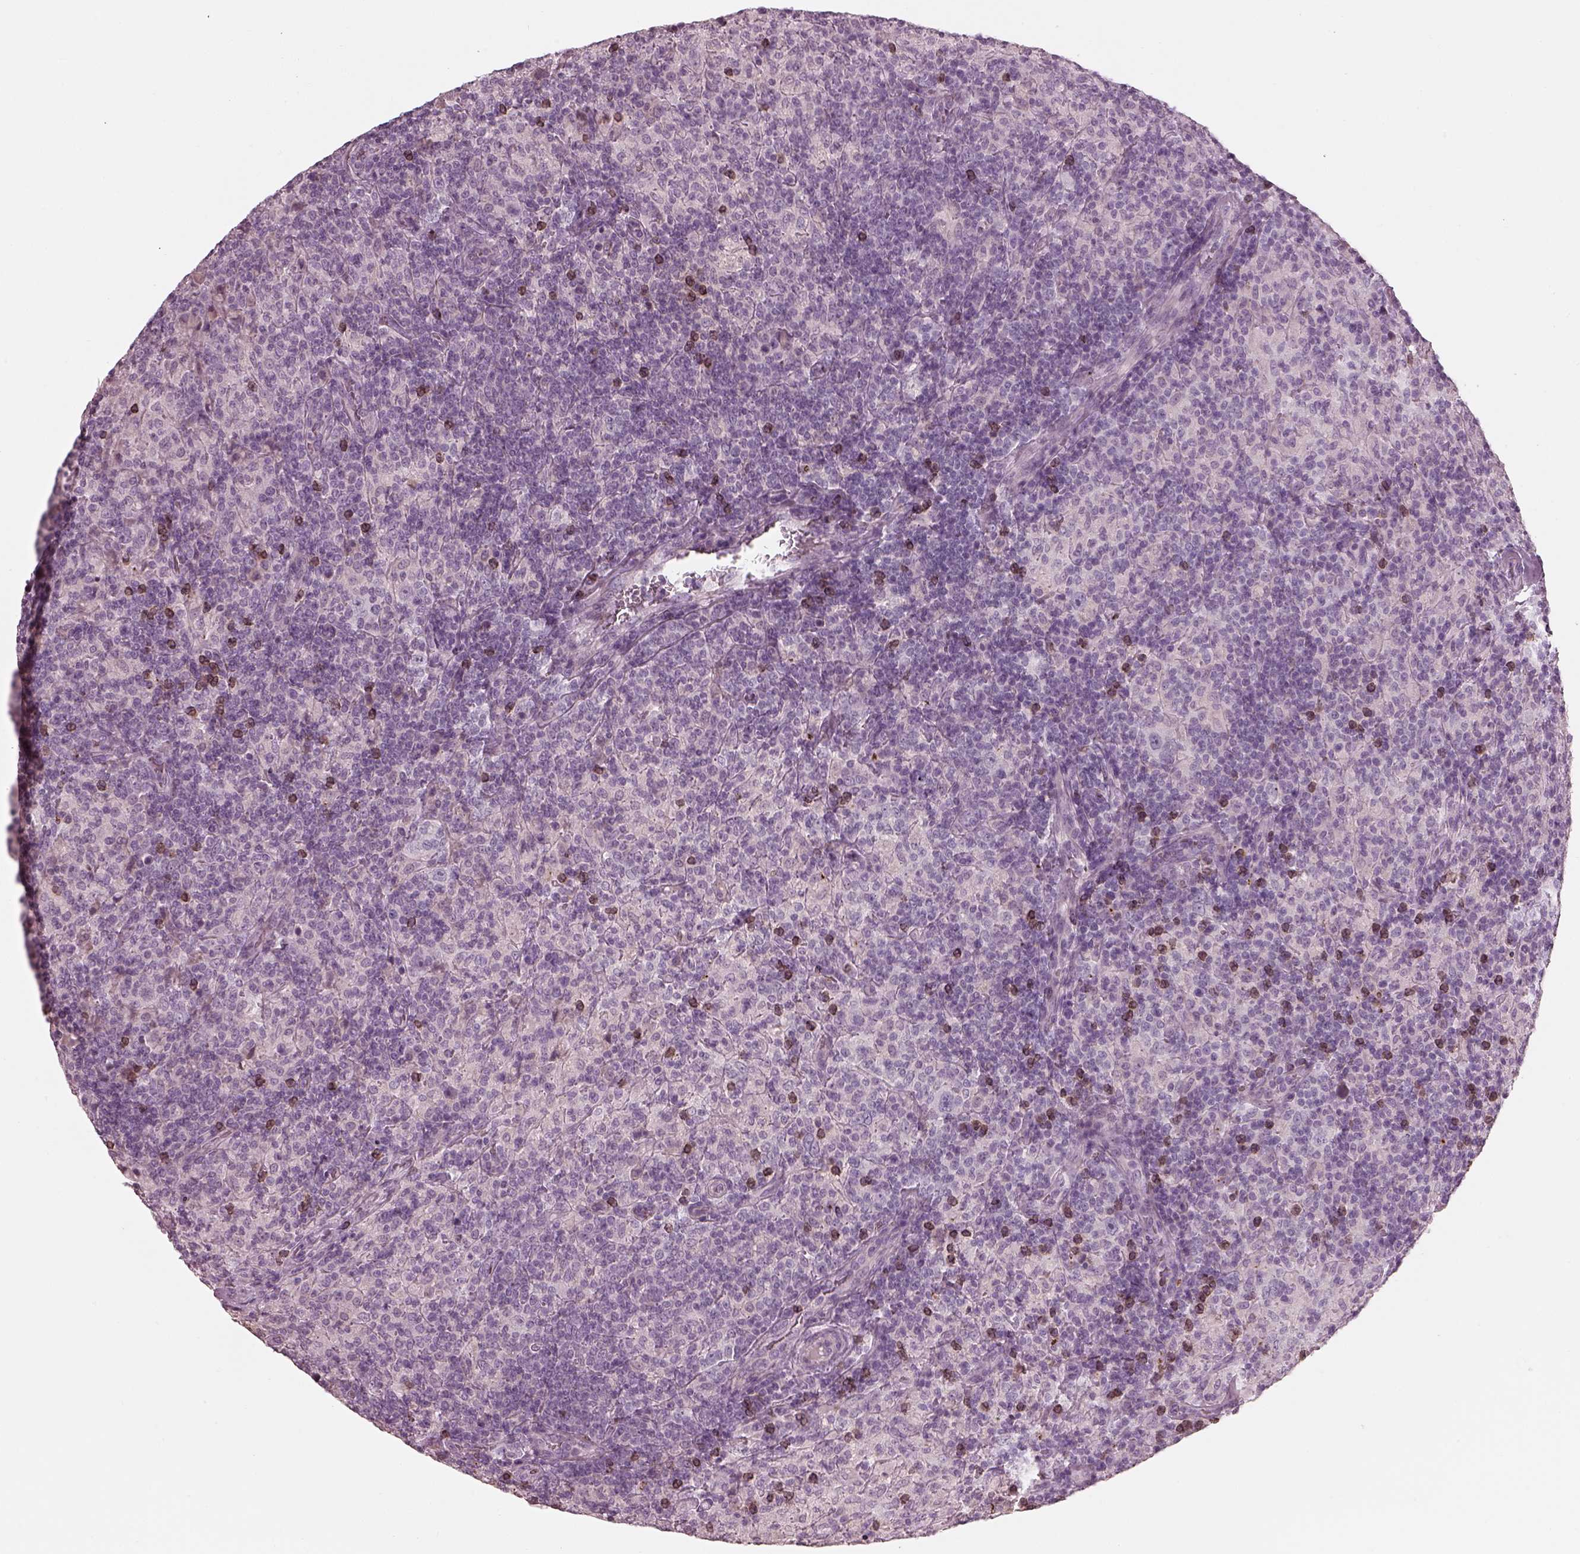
{"staining": {"intensity": "negative", "quantity": "none", "location": "none"}, "tissue": "lymphoma", "cell_type": "Tumor cells", "image_type": "cancer", "snomed": [{"axis": "morphology", "description": "Hodgkin's disease, NOS"}, {"axis": "topography", "description": "Lymph node"}], "caption": "Hodgkin's disease was stained to show a protein in brown. There is no significant expression in tumor cells.", "gene": "RSPH9", "patient": {"sex": "male", "age": 70}}